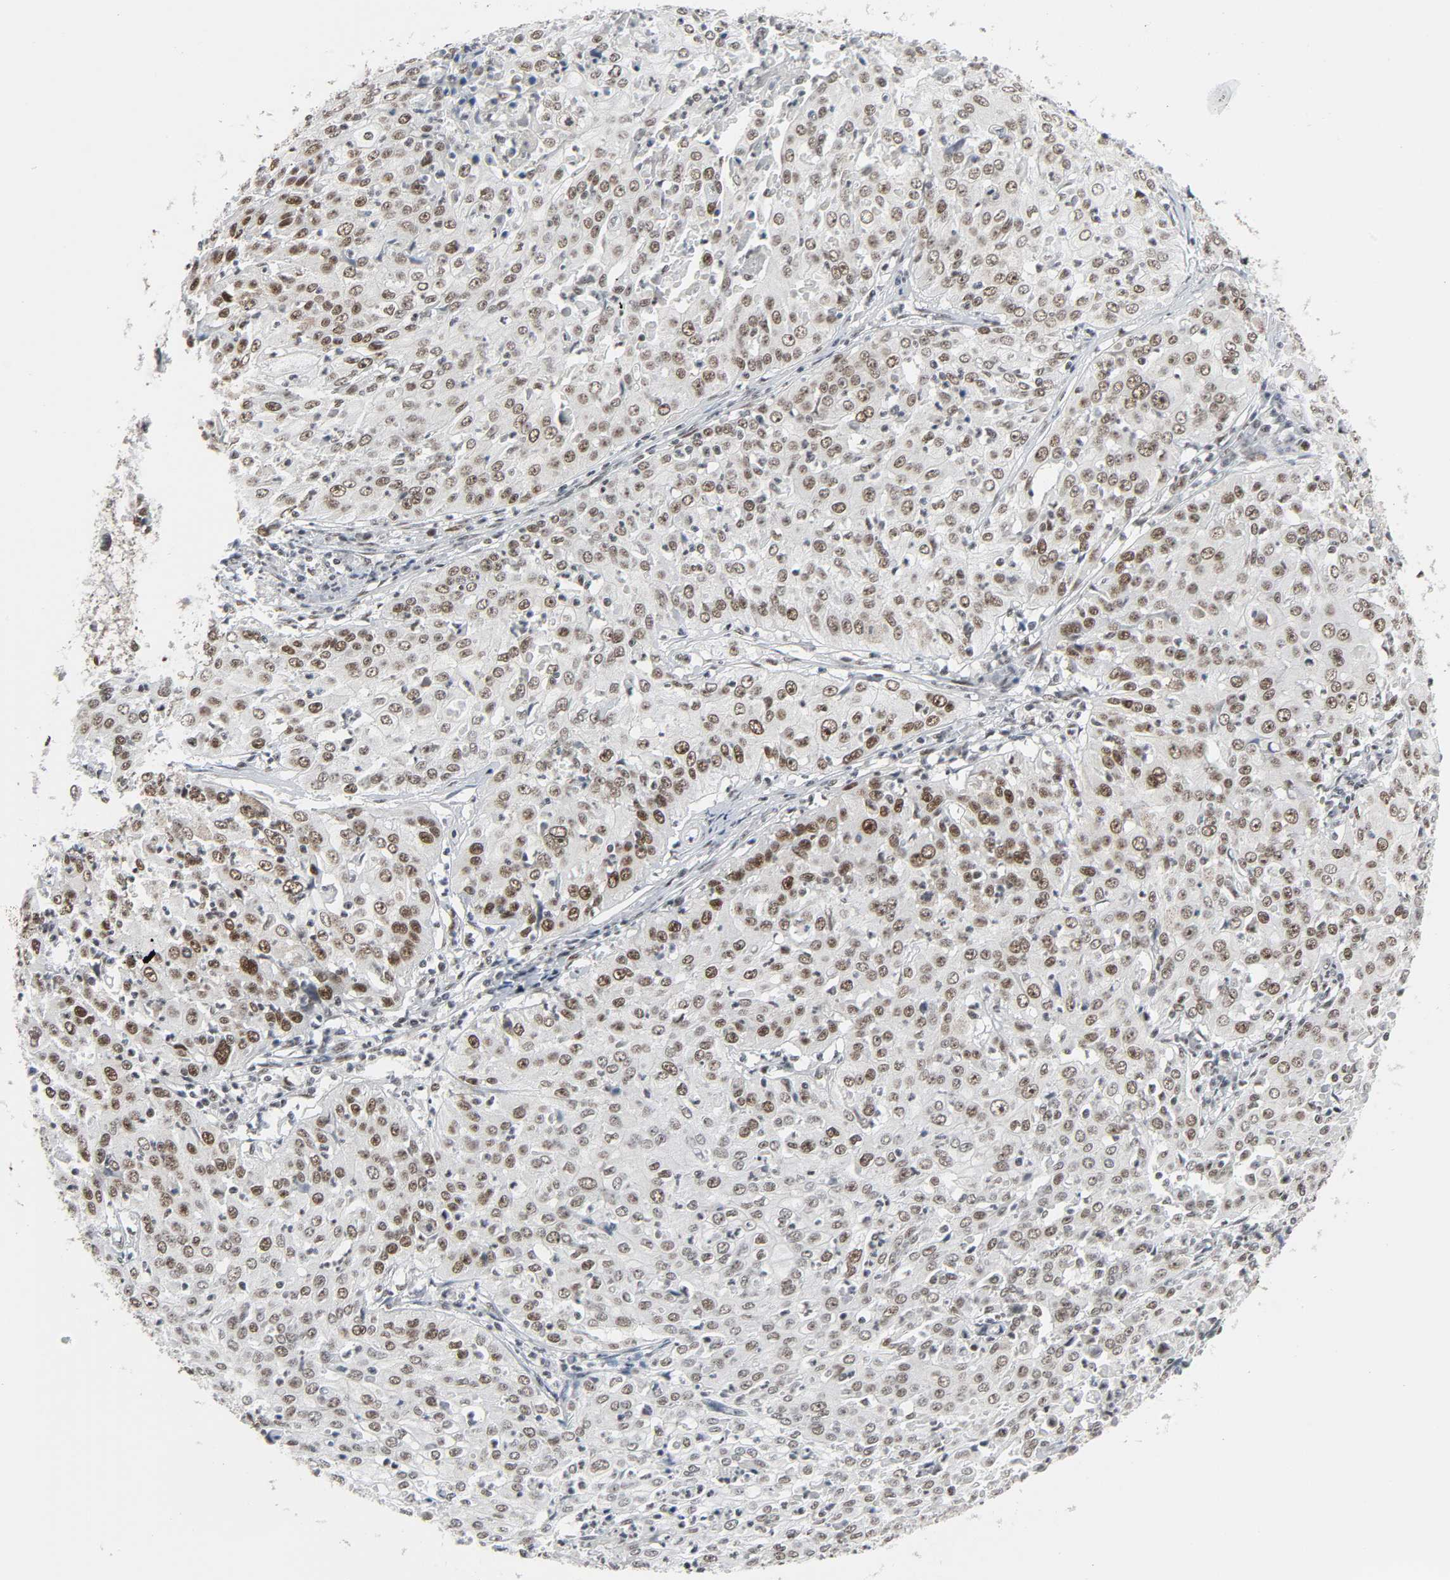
{"staining": {"intensity": "moderate", "quantity": ">75%", "location": "nuclear"}, "tissue": "cervical cancer", "cell_type": "Tumor cells", "image_type": "cancer", "snomed": [{"axis": "morphology", "description": "Squamous cell carcinoma, NOS"}, {"axis": "topography", "description": "Cervix"}], "caption": "This micrograph reveals IHC staining of cervical squamous cell carcinoma, with medium moderate nuclear positivity in about >75% of tumor cells.", "gene": "CDK7", "patient": {"sex": "female", "age": 39}}